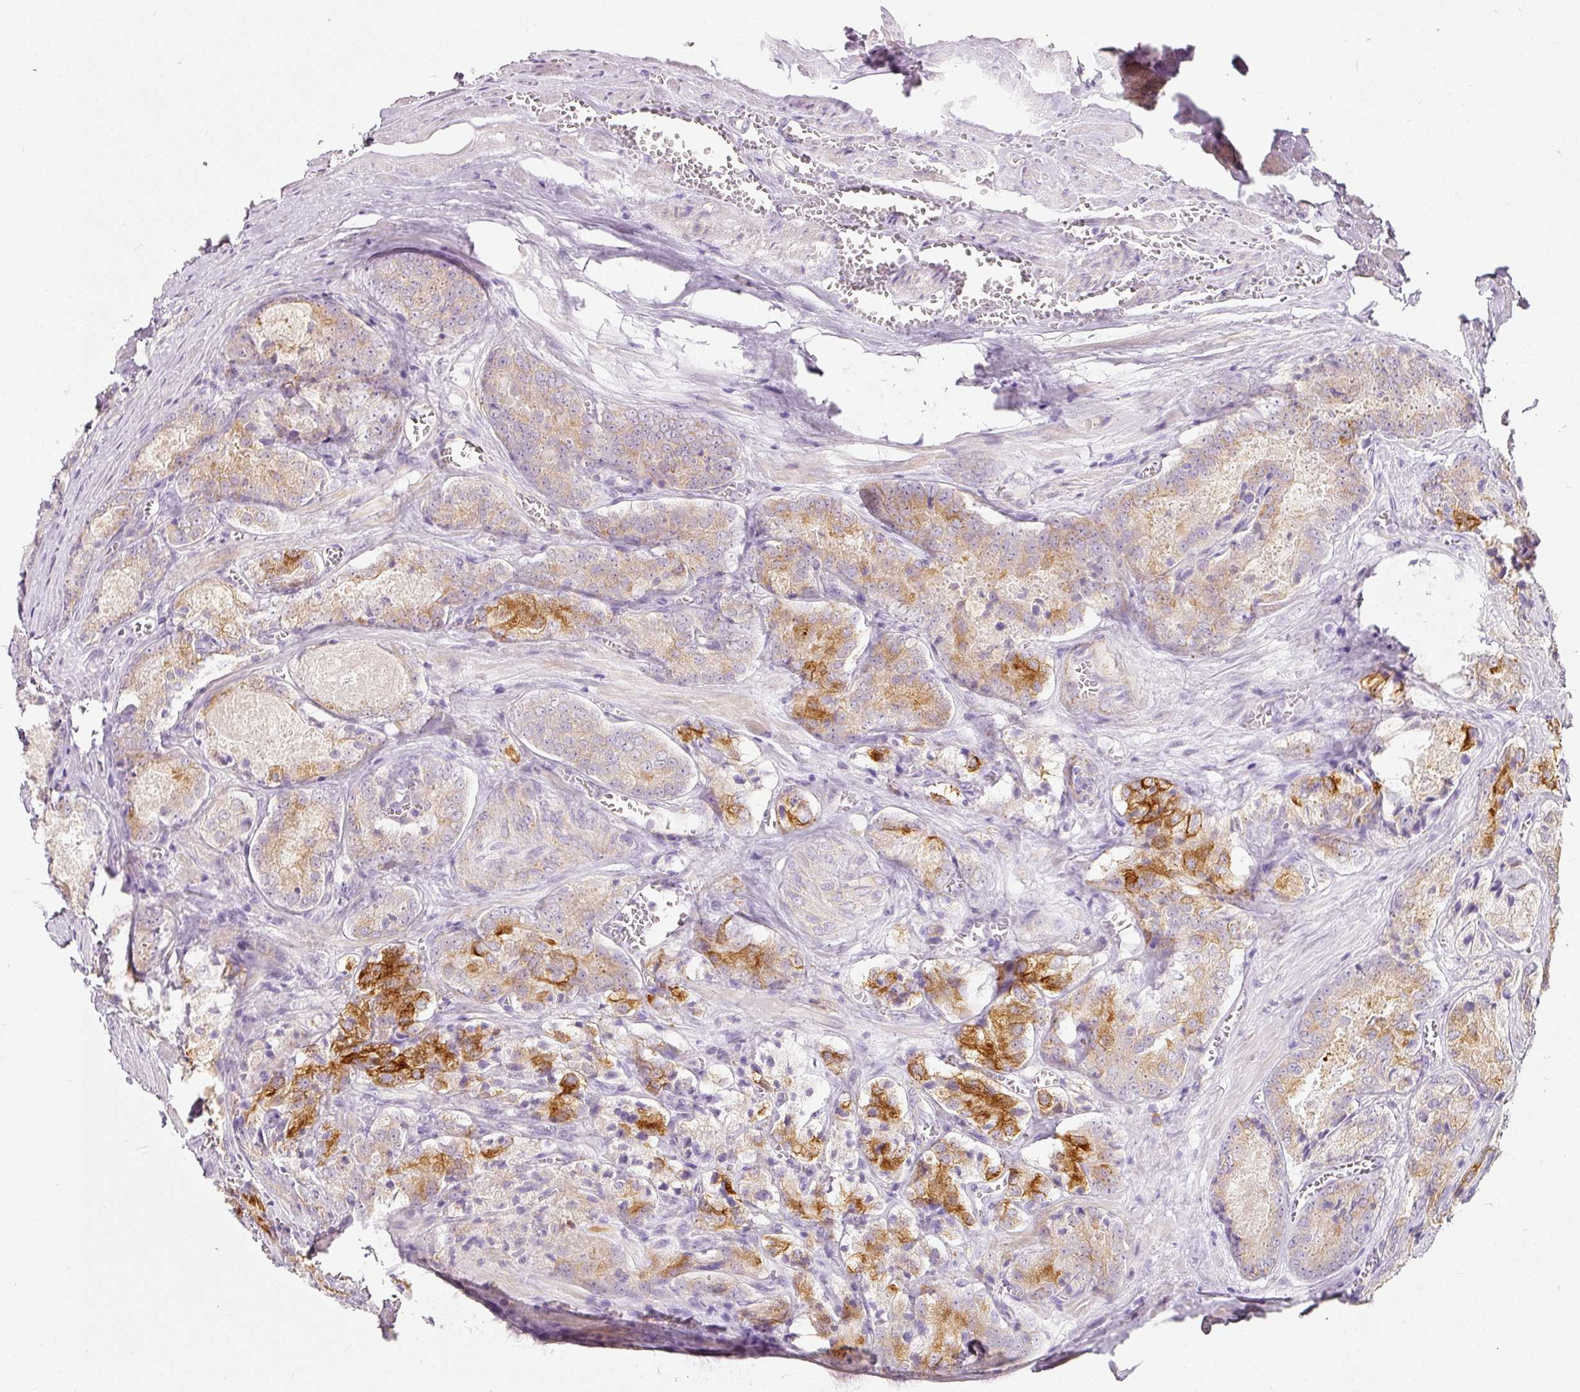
{"staining": {"intensity": "strong", "quantity": "<25%", "location": "cytoplasmic/membranous"}, "tissue": "prostate cancer", "cell_type": "Tumor cells", "image_type": "cancer", "snomed": [{"axis": "morphology", "description": "Adenocarcinoma, Low grade"}, {"axis": "topography", "description": "Prostate"}], "caption": "Tumor cells reveal medium levels of strong cytoplasmic/membranous staining in about <25% of cells in low-grade adenocarcinoma (prostate).", "gene": "MTHFD2", "patient": {"sex": "male", "age": 68}}